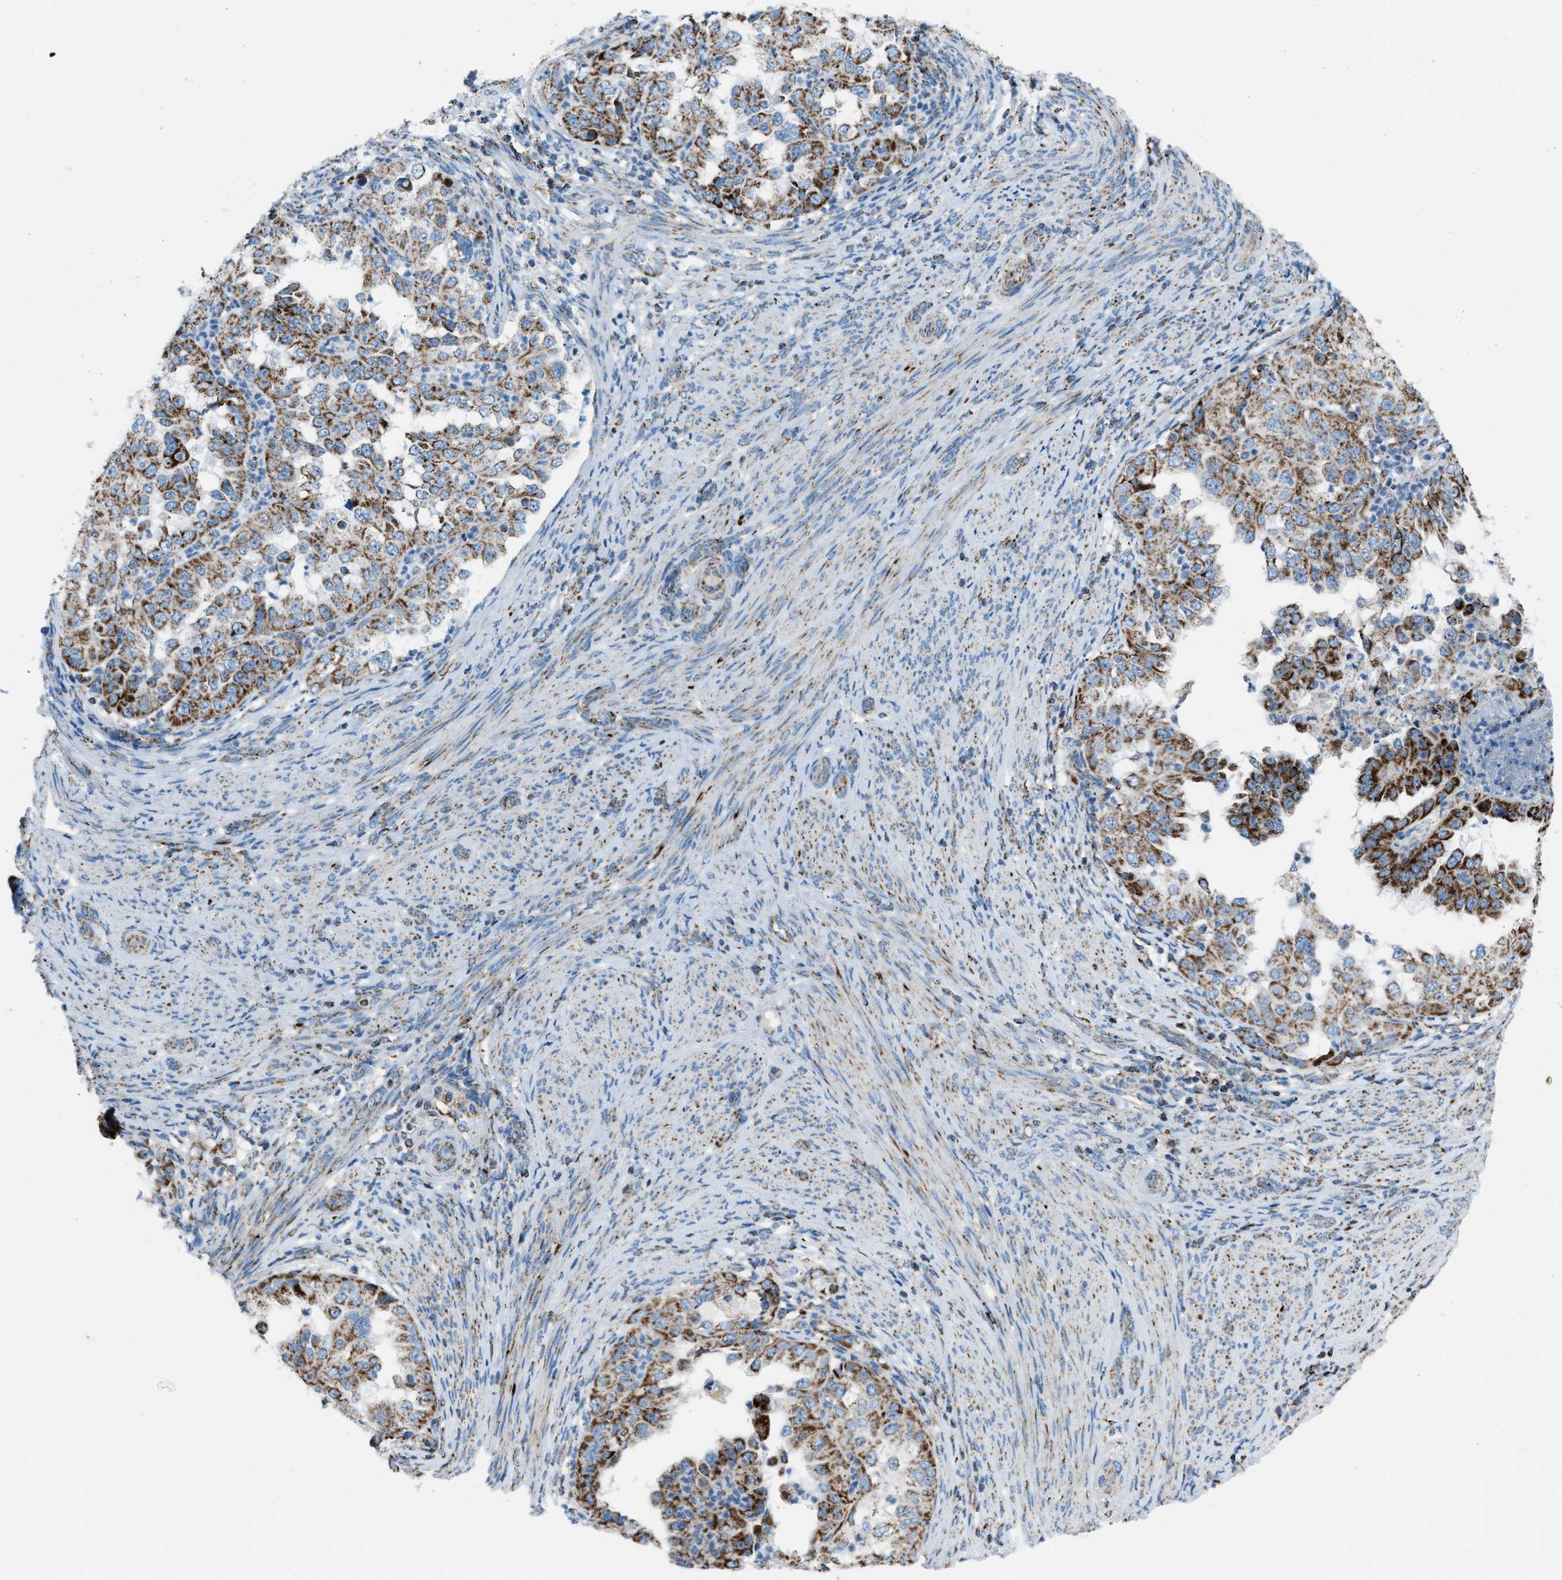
{"staining": {"intensity": "moderate", "quantity": ">75%", "location": "cytoplasmic/membranous"}, "tissue": "endometrial cancer", "cell_type": "Tumor cells", "image_type": "cancer", "snomed": [{"axis": "morphology", "description": "Adenocarcinoma, NOS"}, {"axis": "topography", "description": "Endometrium"}], "caption": "Brown immunohistochemical staining in human endometrial cancer demonstrates moderate cytoplasmic/membranous staining in about >75% of tumor cells.", "gene": "MDH2", "patient": {"sex": "female", "age": 85}}